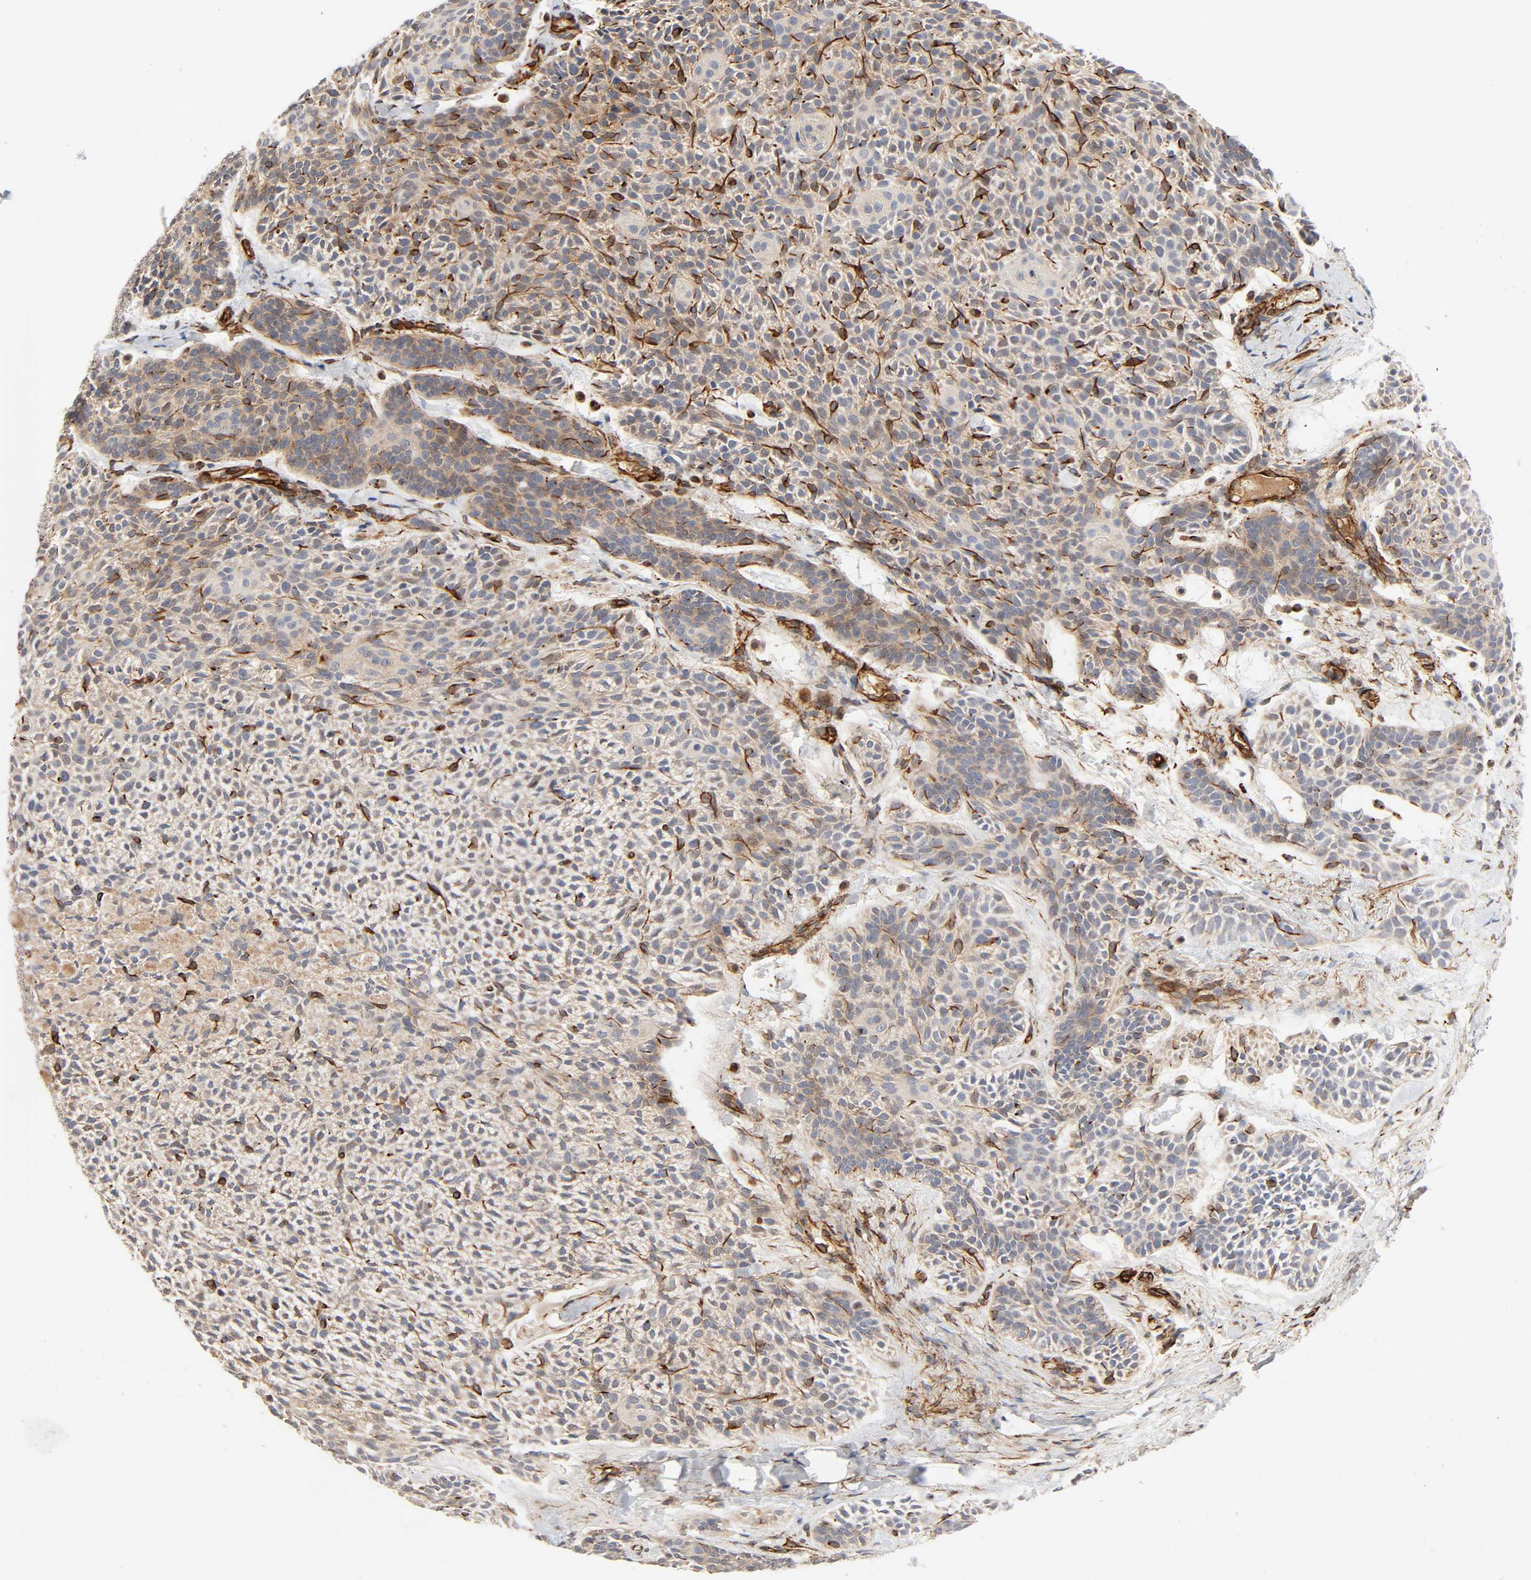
{"staining": {"intensity": "moderate", "quantity": ">75%", "location": "cytoplasmic/membranous"}, "tissue": "skin cancer", "cell_type": "Tumor cells", "image_type": "cancer", "snomed": [{"axis": "morphology", "description": "Normal tissue, NOS"}, {"axis": "morphology", "description": "Basal cell carcinoma"}, {"axis": "topography", "description": "Skin"}], "caption": "Moderate cytoplasmic/membranous expression is seen in approximately >75% of tumor cells in skin basal cell carcinoma.", "gene": "REEP6", "patient": {"sex": "female", "age": 70}}